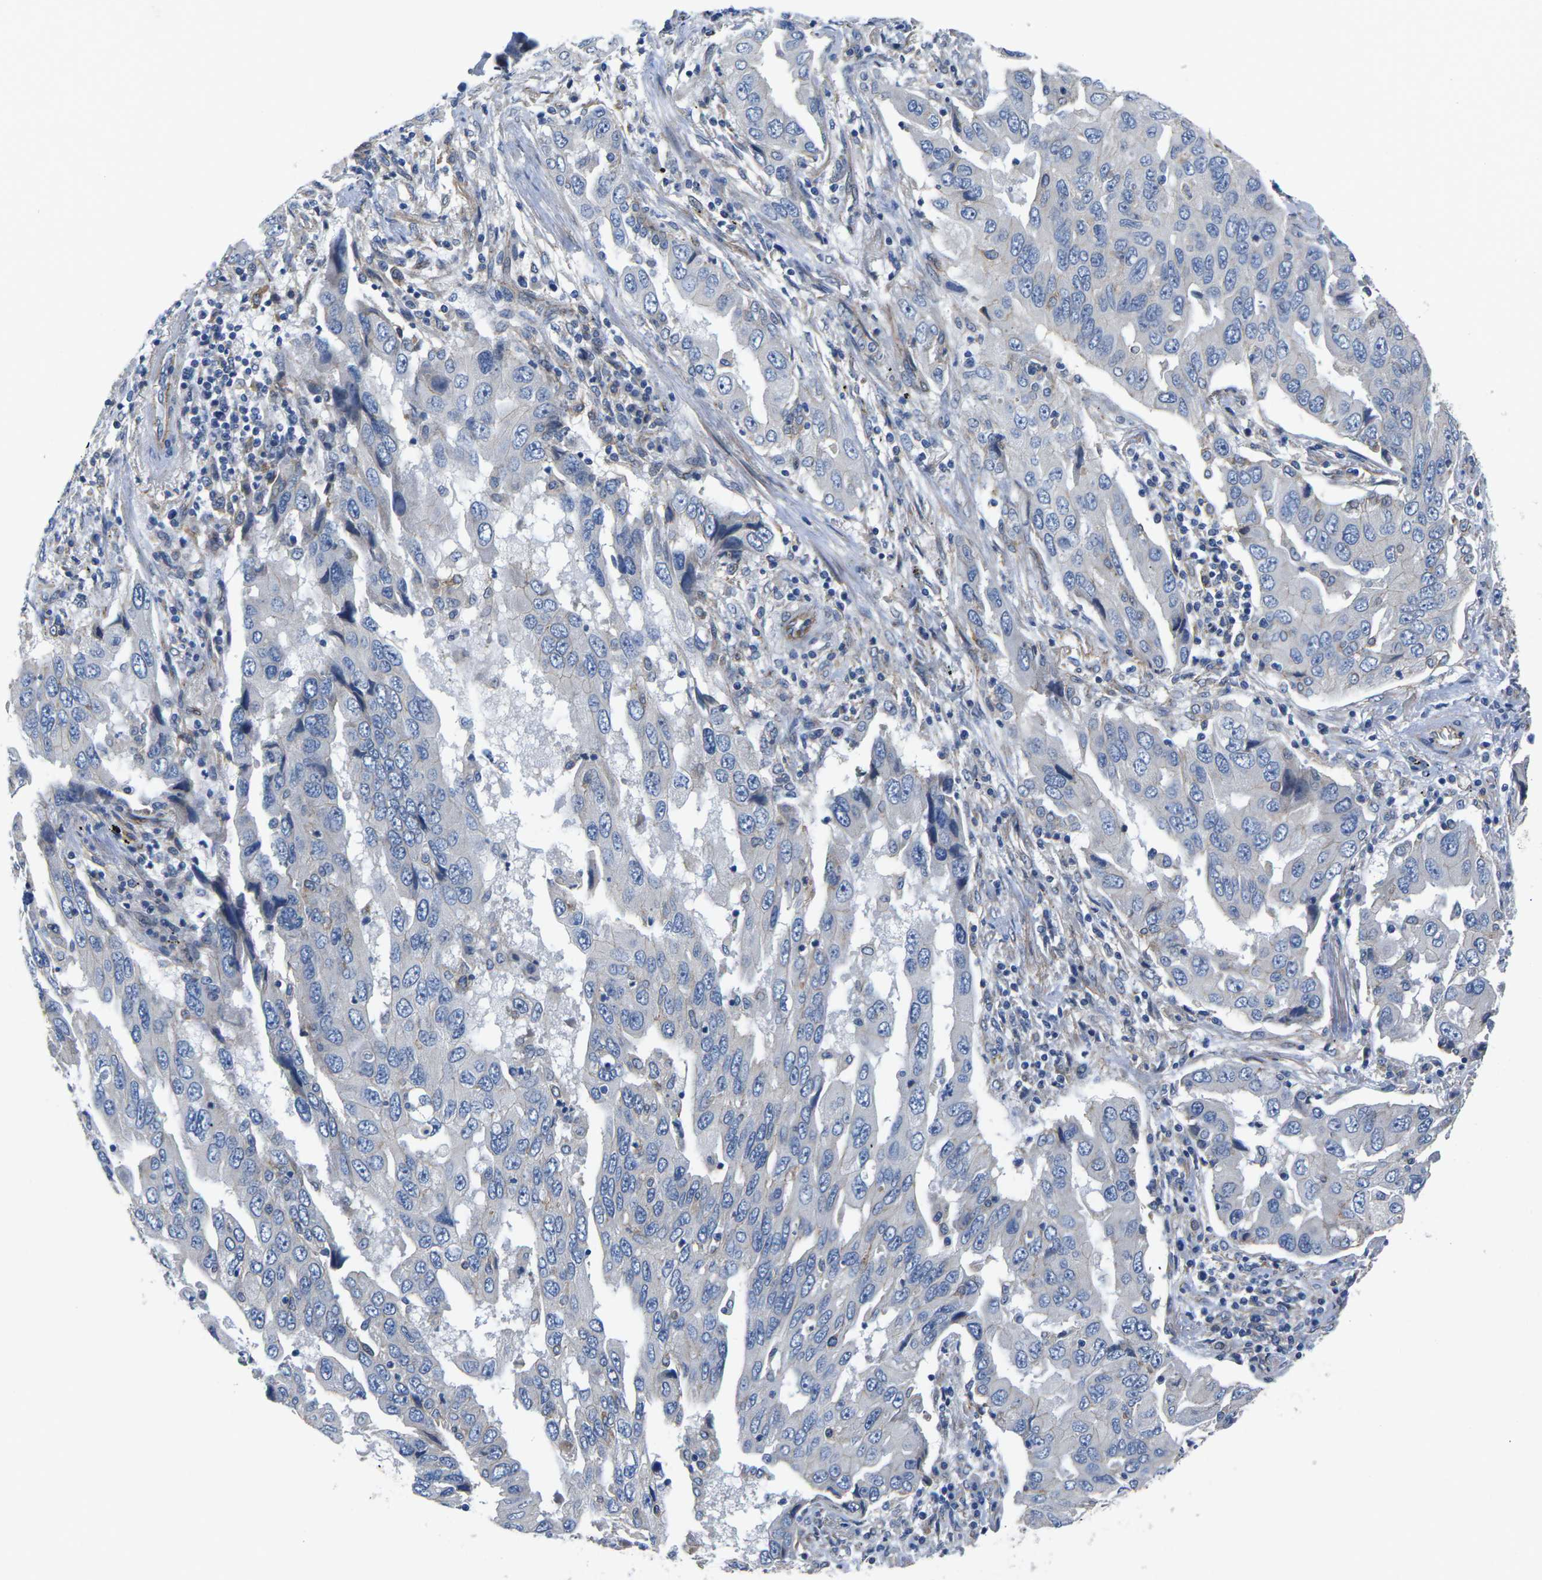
{"staining": {"intensity": "negative", "quantity": "none", "location": "none"}, "tissue": "lung cancer", "cell_type": "Tumor cells", "image_type": "cancer", "snomed": [{"axis": "morphology", "description": "Adenocarcinoma, NOS"}, {"axis": "topography", "description": "Lung"}], "caption": "Immunohistochemical staining of lung adenocarcinoma displays no significant staining in tumor cells.", "gene": "CTNND1", "patient": {"sex": "female", "age": 65}}